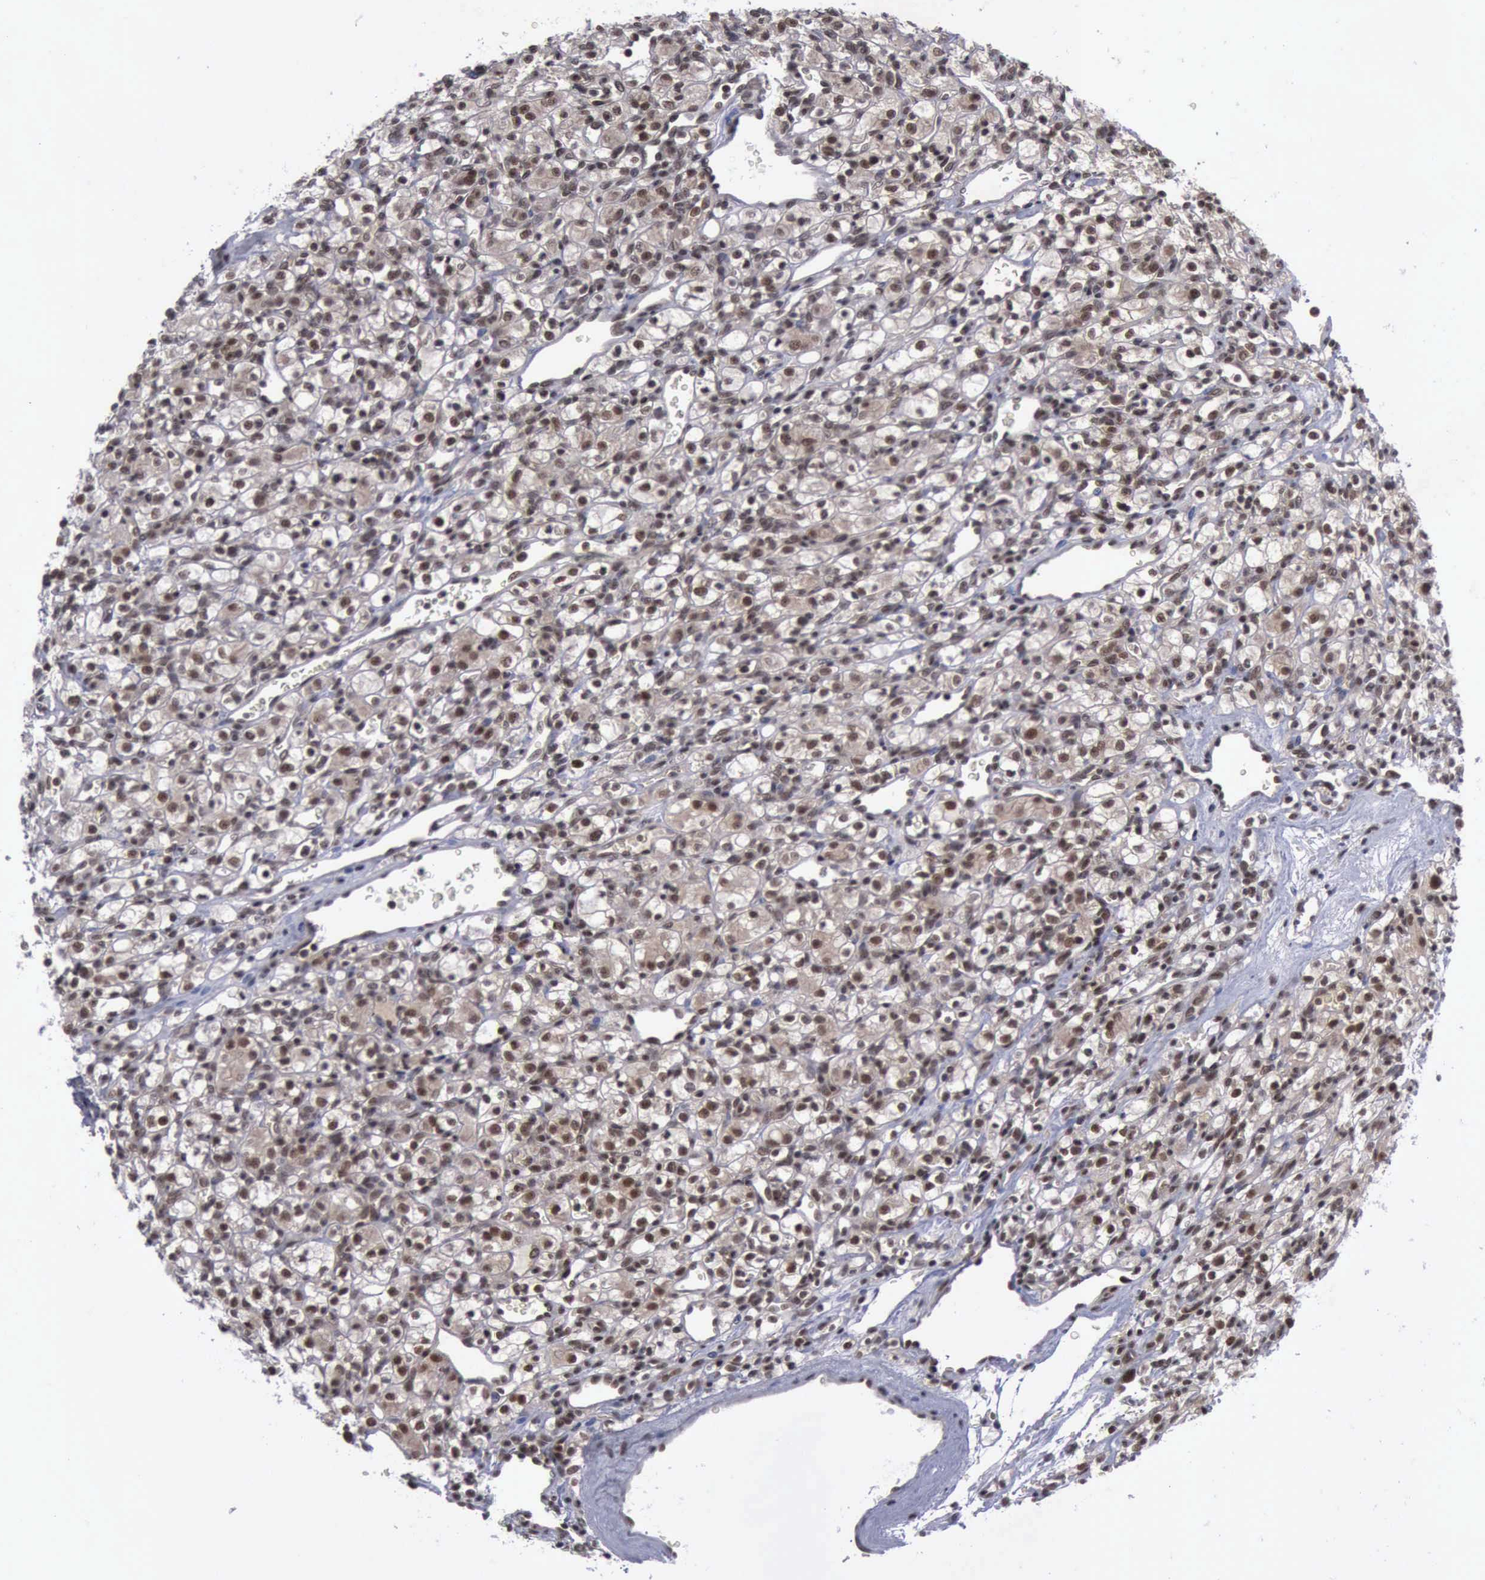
{"staining": {"intensity": "moderate", "quantity": ">75%", "location": "cytoplasmic/membranous,nuclear"}, "tissue": "renal cancer", "cell_type": "Tumor cells", "image_type": "cancer", "snomed": [{"axis": "morphology", "description": "Adenocarcinoma, NOS"}, {"axis": "topography", "description": "Kidney"}], "caption": "Tumor cells display medium levels of moderate cytoplasmic/membranous and nuclear staining in about >75% of cells in adenocarcinoma (renal). (DAB (3,3'-diaminobenzidine) IHC, brown staining for protein, blue staining for nuclei).", "gene": "ATM", "patient": {"sex": "female", "age": 62}}